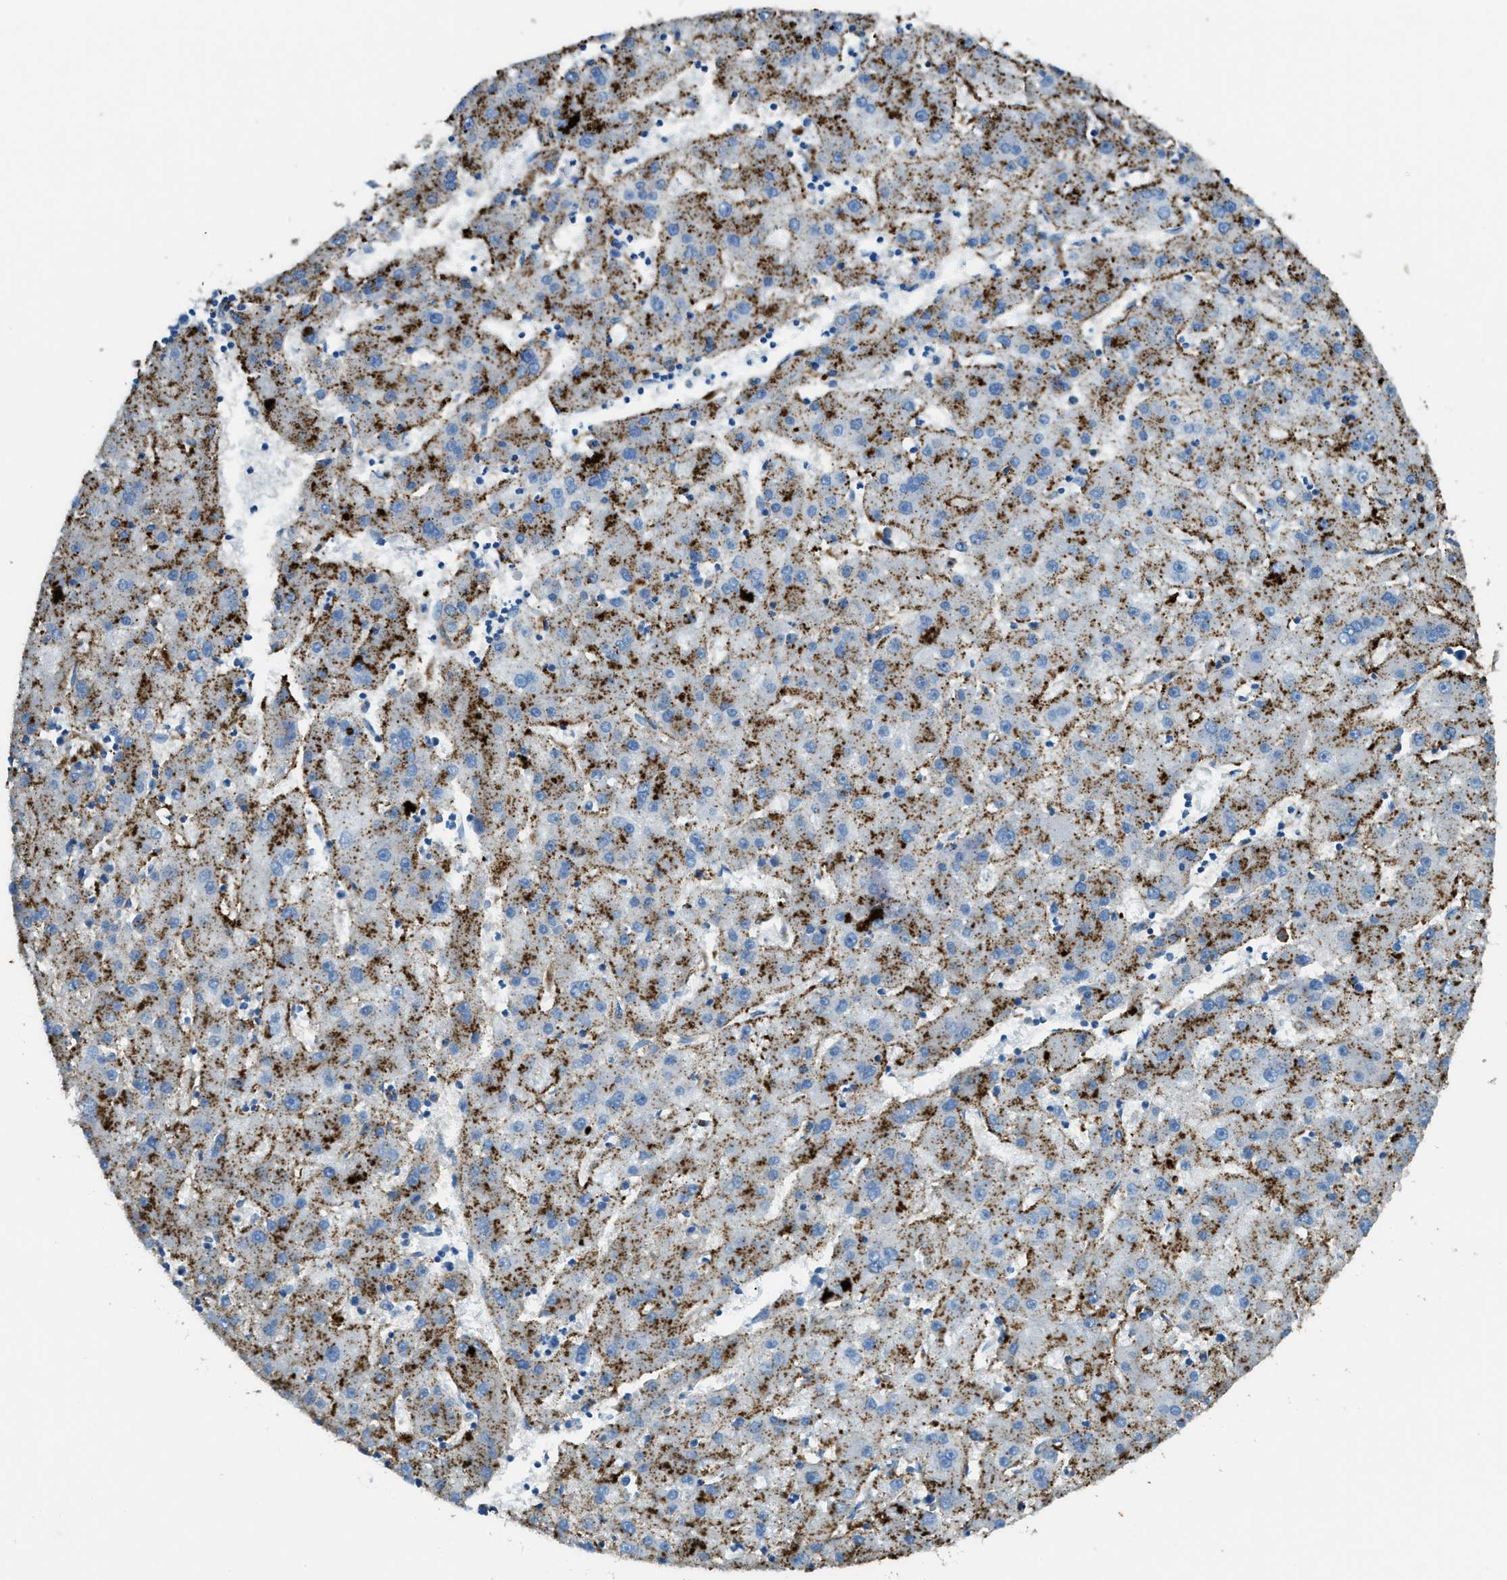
{"staining": {"intensity": "moderate", "quantity": ">75%", "location": "cytoplasmic/membranous"}, "tissue": "liver cancer", "cell_type": "Tumor cells", "image_type": "cancer", "snomed": [{"axis": "morphology", "description": "Carcinoma, Hepatocellular, NOS"}, {"axis": "topography", "description": "Liver"}], "caption": "This image demonstrates IHC staining of hepatocellular carcinoma (liver), with medium moderate cytoplasmic/membranous positivity in approximately >75% of tumor cells.", "gene": "SCARB2", "patient": {"sex": "male", "age": 72}}